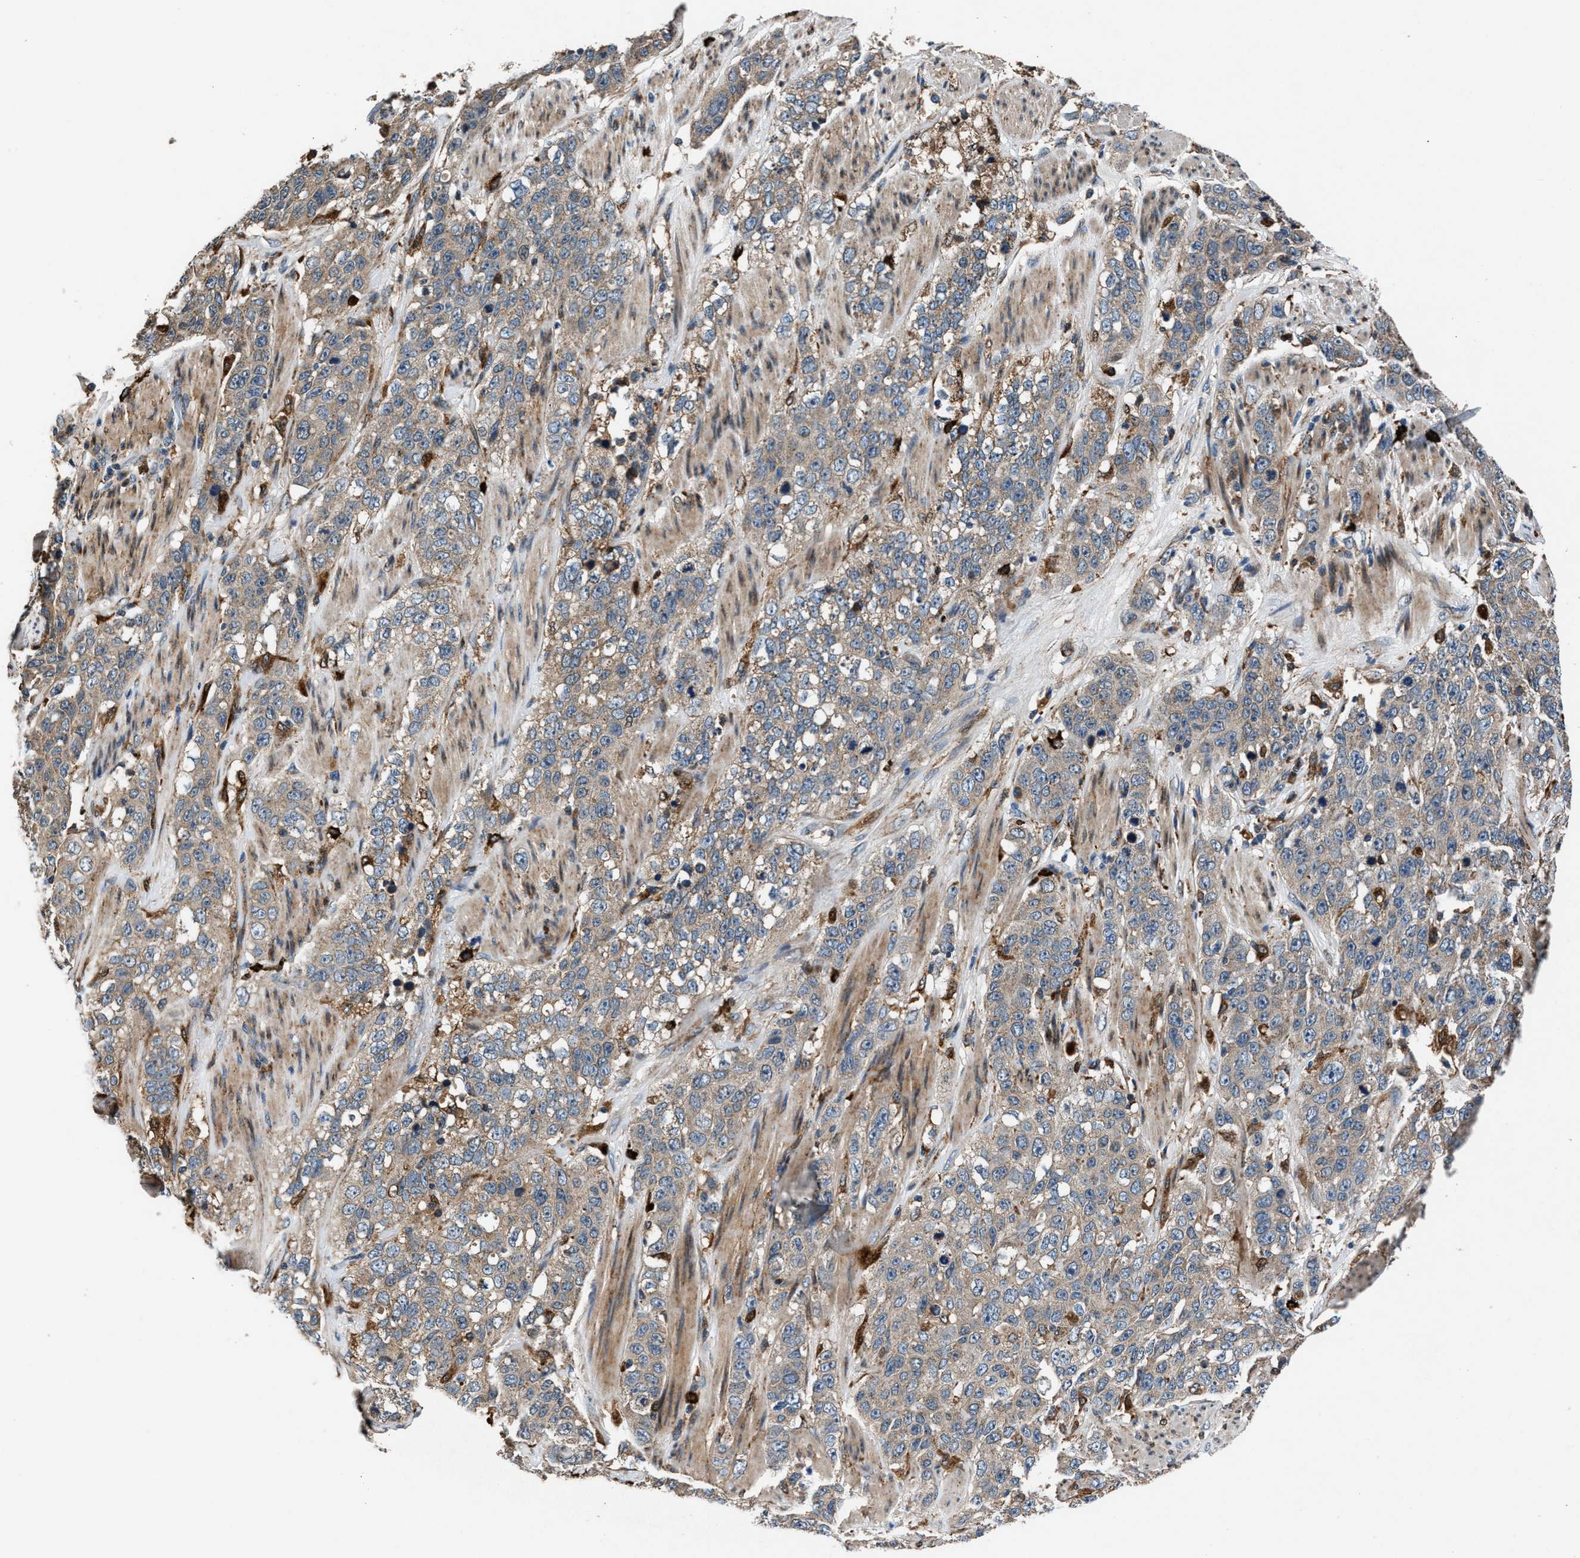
{"staining": {"intensity": "weak", "quantity": "25%-75%", "location": "cytoplasmic/membranous"}, "tissue": "stomach cancer", "cell_type": "Tumor cells", "image_type": "cancer", "snomed": [{"axis": "morphology", "description": "Adenocarcinoma, NOS"}, {"axis": "topography", "description": "Stomach"}], "caption": "Stomach adenocarcinoma stained for a protein (brown) shows weak cytoplasmic/membranous positive expression in about 25%-75% of tumor cells.", "gene": "FAM221A", "patient": {"sex": "male", "age": 48}}